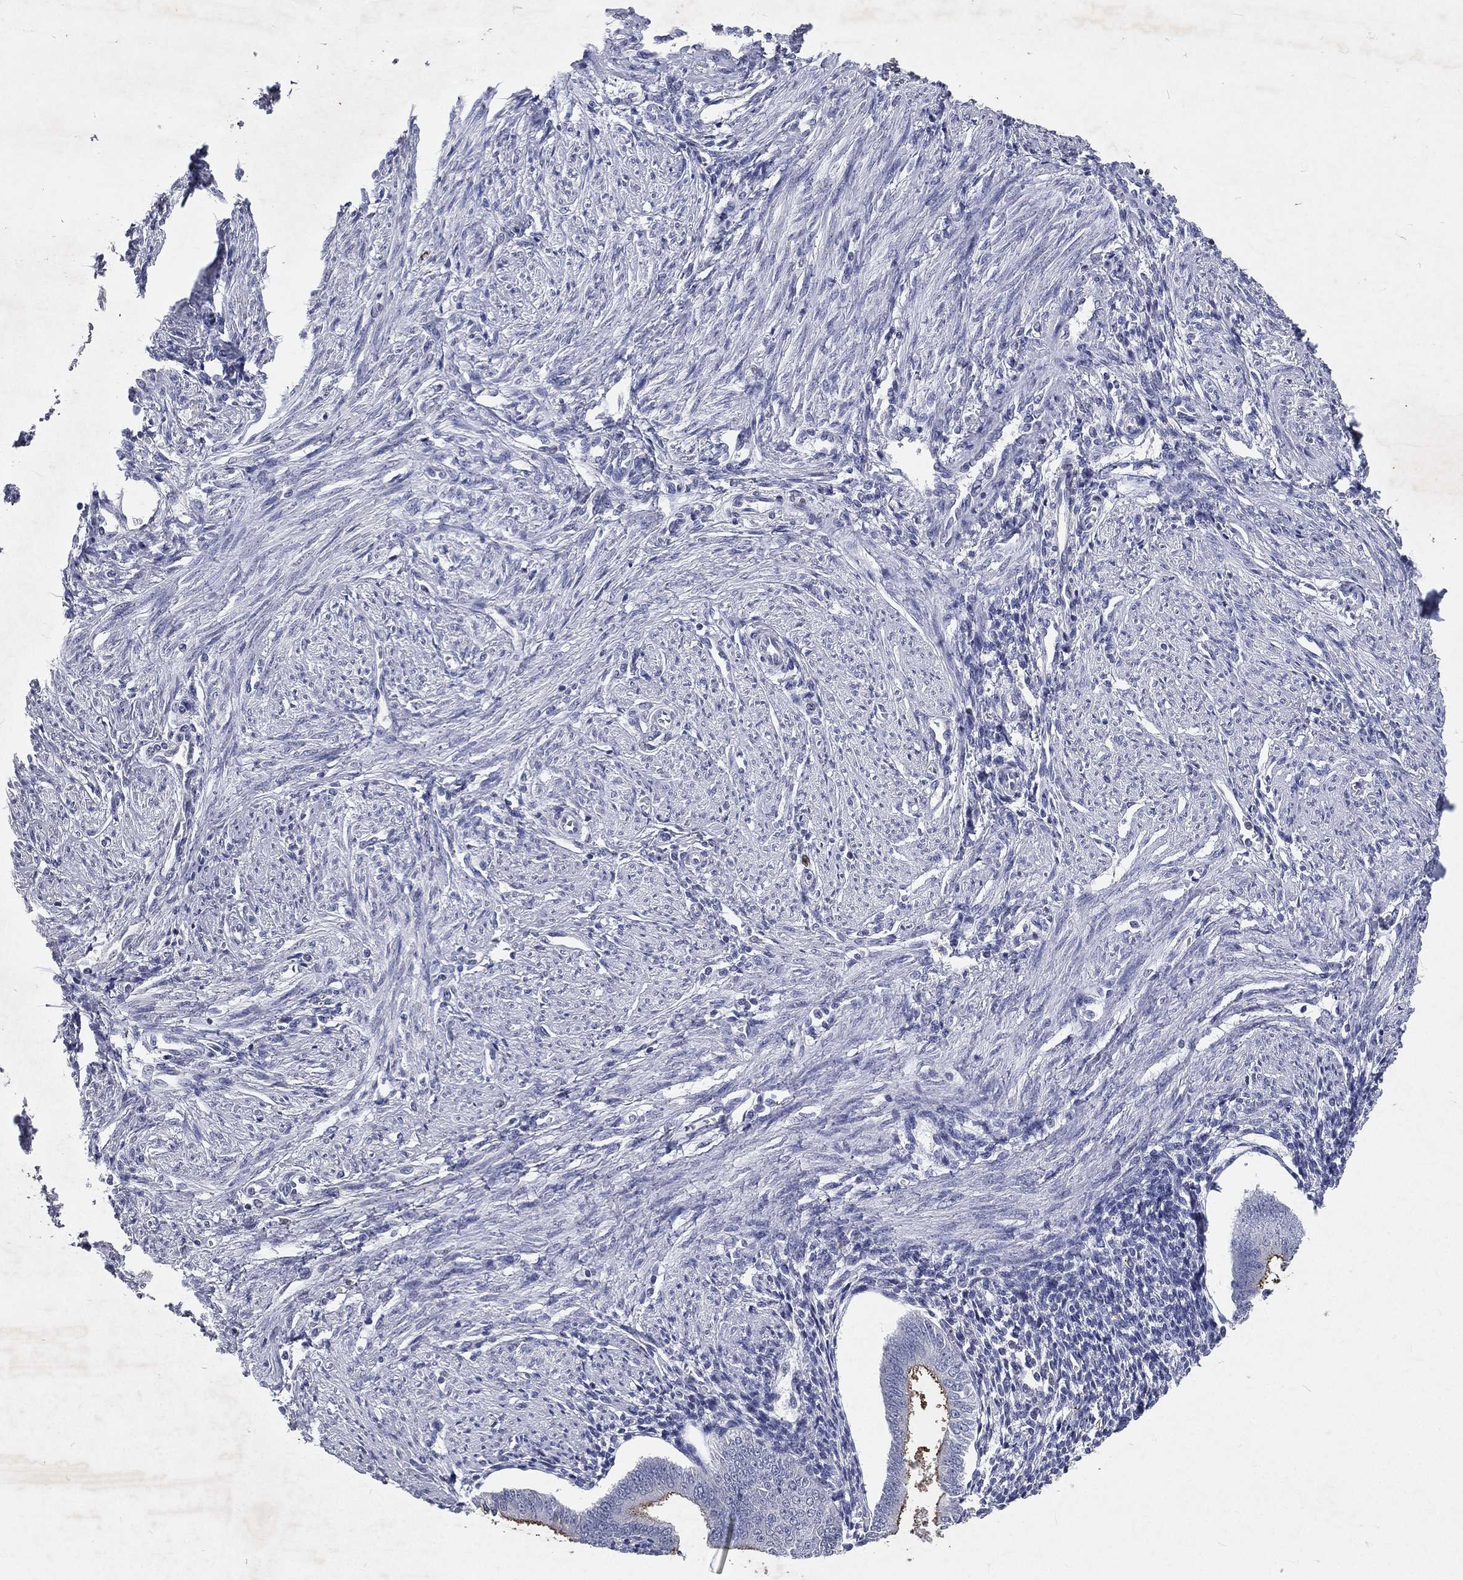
{"staining": {"intensity": "negative", "quantity": "none", "location": "none"}, "tissue": "endometrium", "cell_type": "Cells in endometrial stroma", "image_type": "normal", "snomed": [{"axis": "morphology", "description": "Normal tissue, NOS"}, {"axis": "topography", "description": "Endometrium"}], "caption": "High power microscopy histopathology image of an IHC image of normal endometrium, revealing no significant expression in cells in endometrial stroma. (Brightfield microscopy of DAB immunohistochemistry (IHC) at high magnification).", "gene": "SLC34A2", "patient": {"sex": "female", "age": 39}}